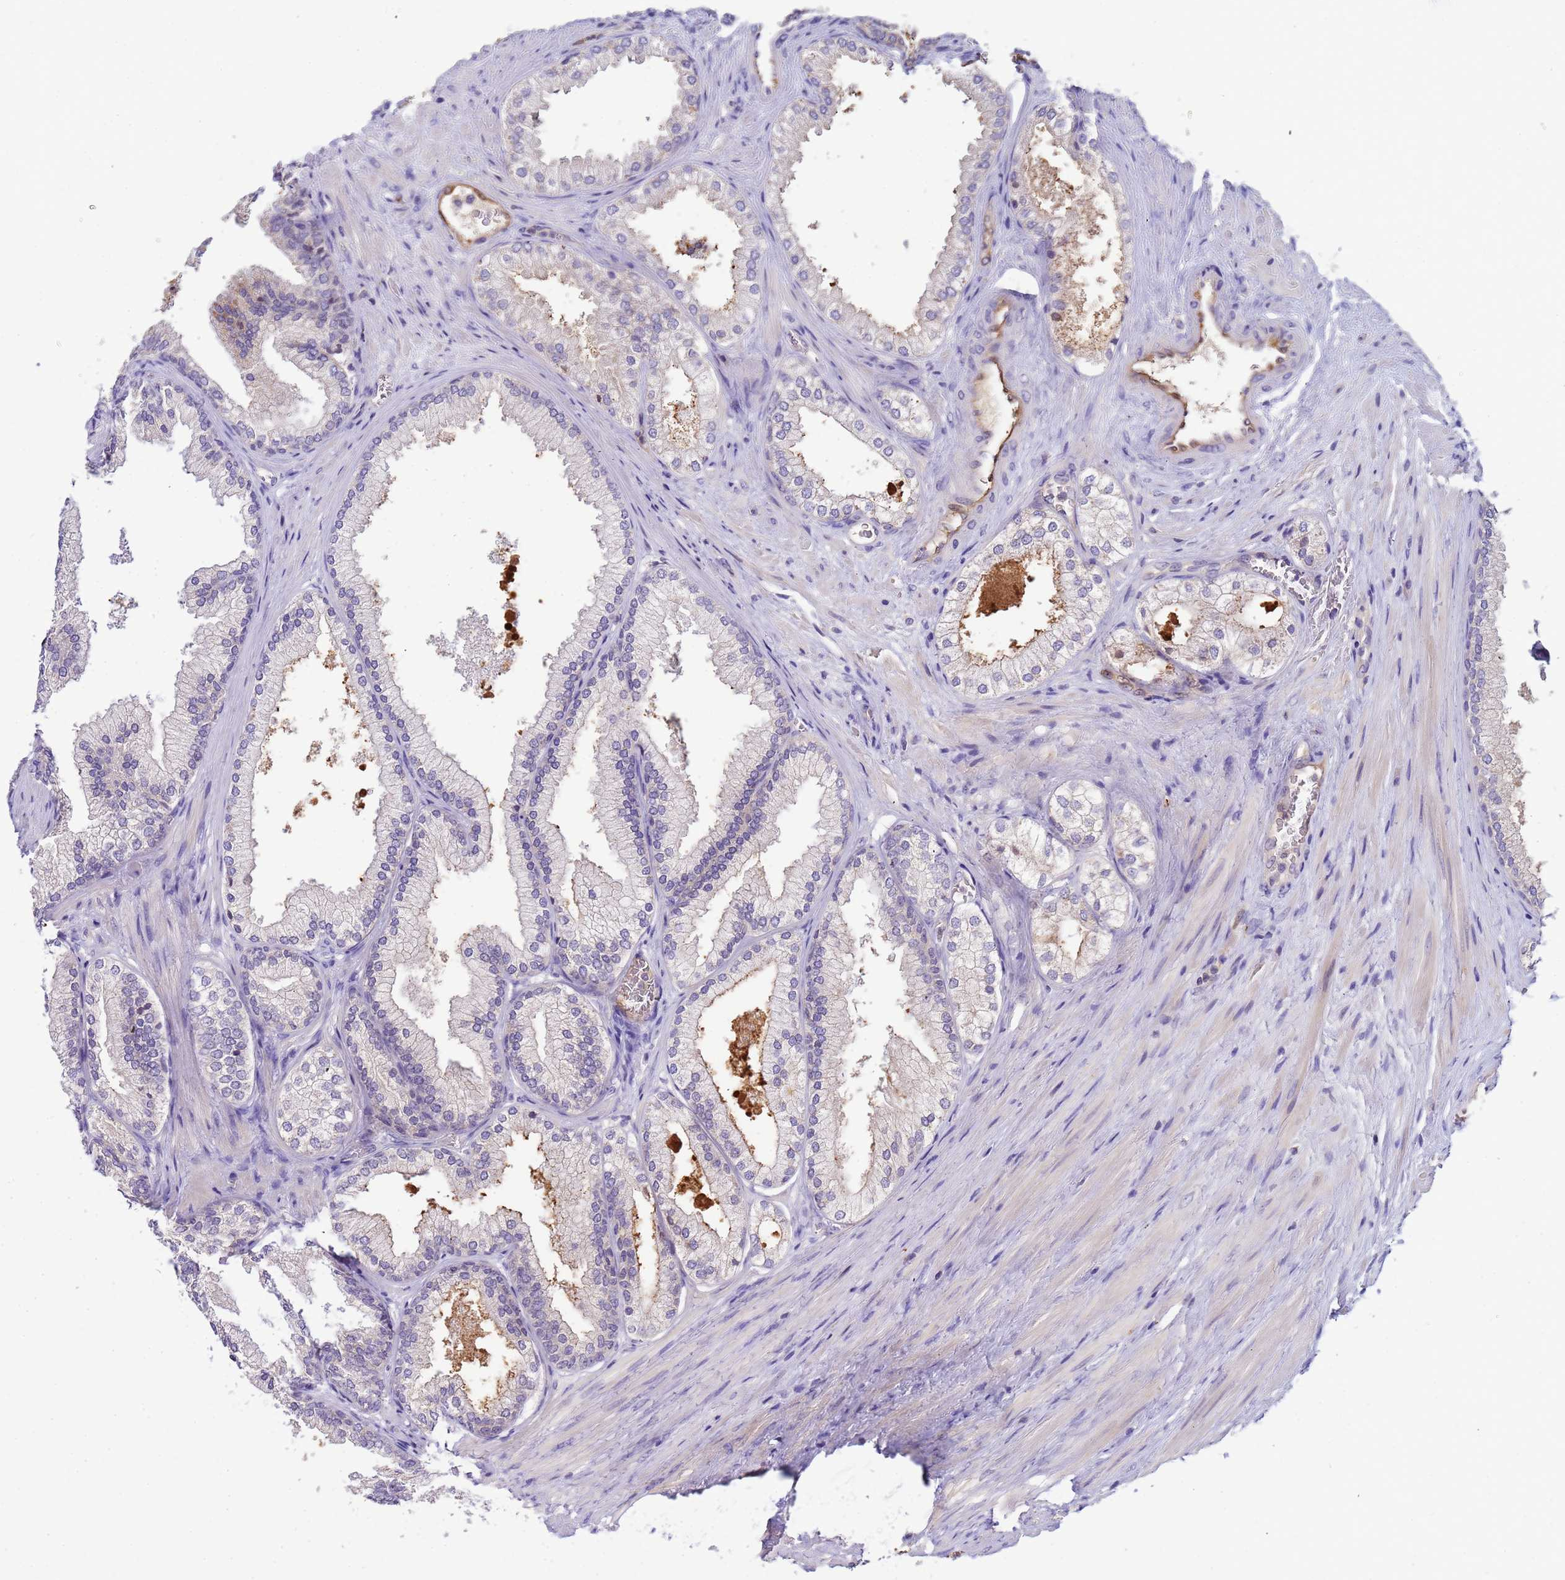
{"staining": {"intensity": "weak", "quantity": "<25%", "location": "cytoplasmic/membranous,nuclear"}, "tissue": "prostate", "cell_type": "Glandular cells", "image_type": "normal", "snomed": [{"axis": "morphology", "description": "Normal tissue, NOS"}, {"axis": "topography", "description": "Prostate"}], "caption": "Immunohistochemistry (IHC) image of unremarkable human prostate stained for a protein (brown), which exhibits no staining in glandular cells.", "gene": "PLCXD3", "patient": {"sex": "male", "age": 76}}